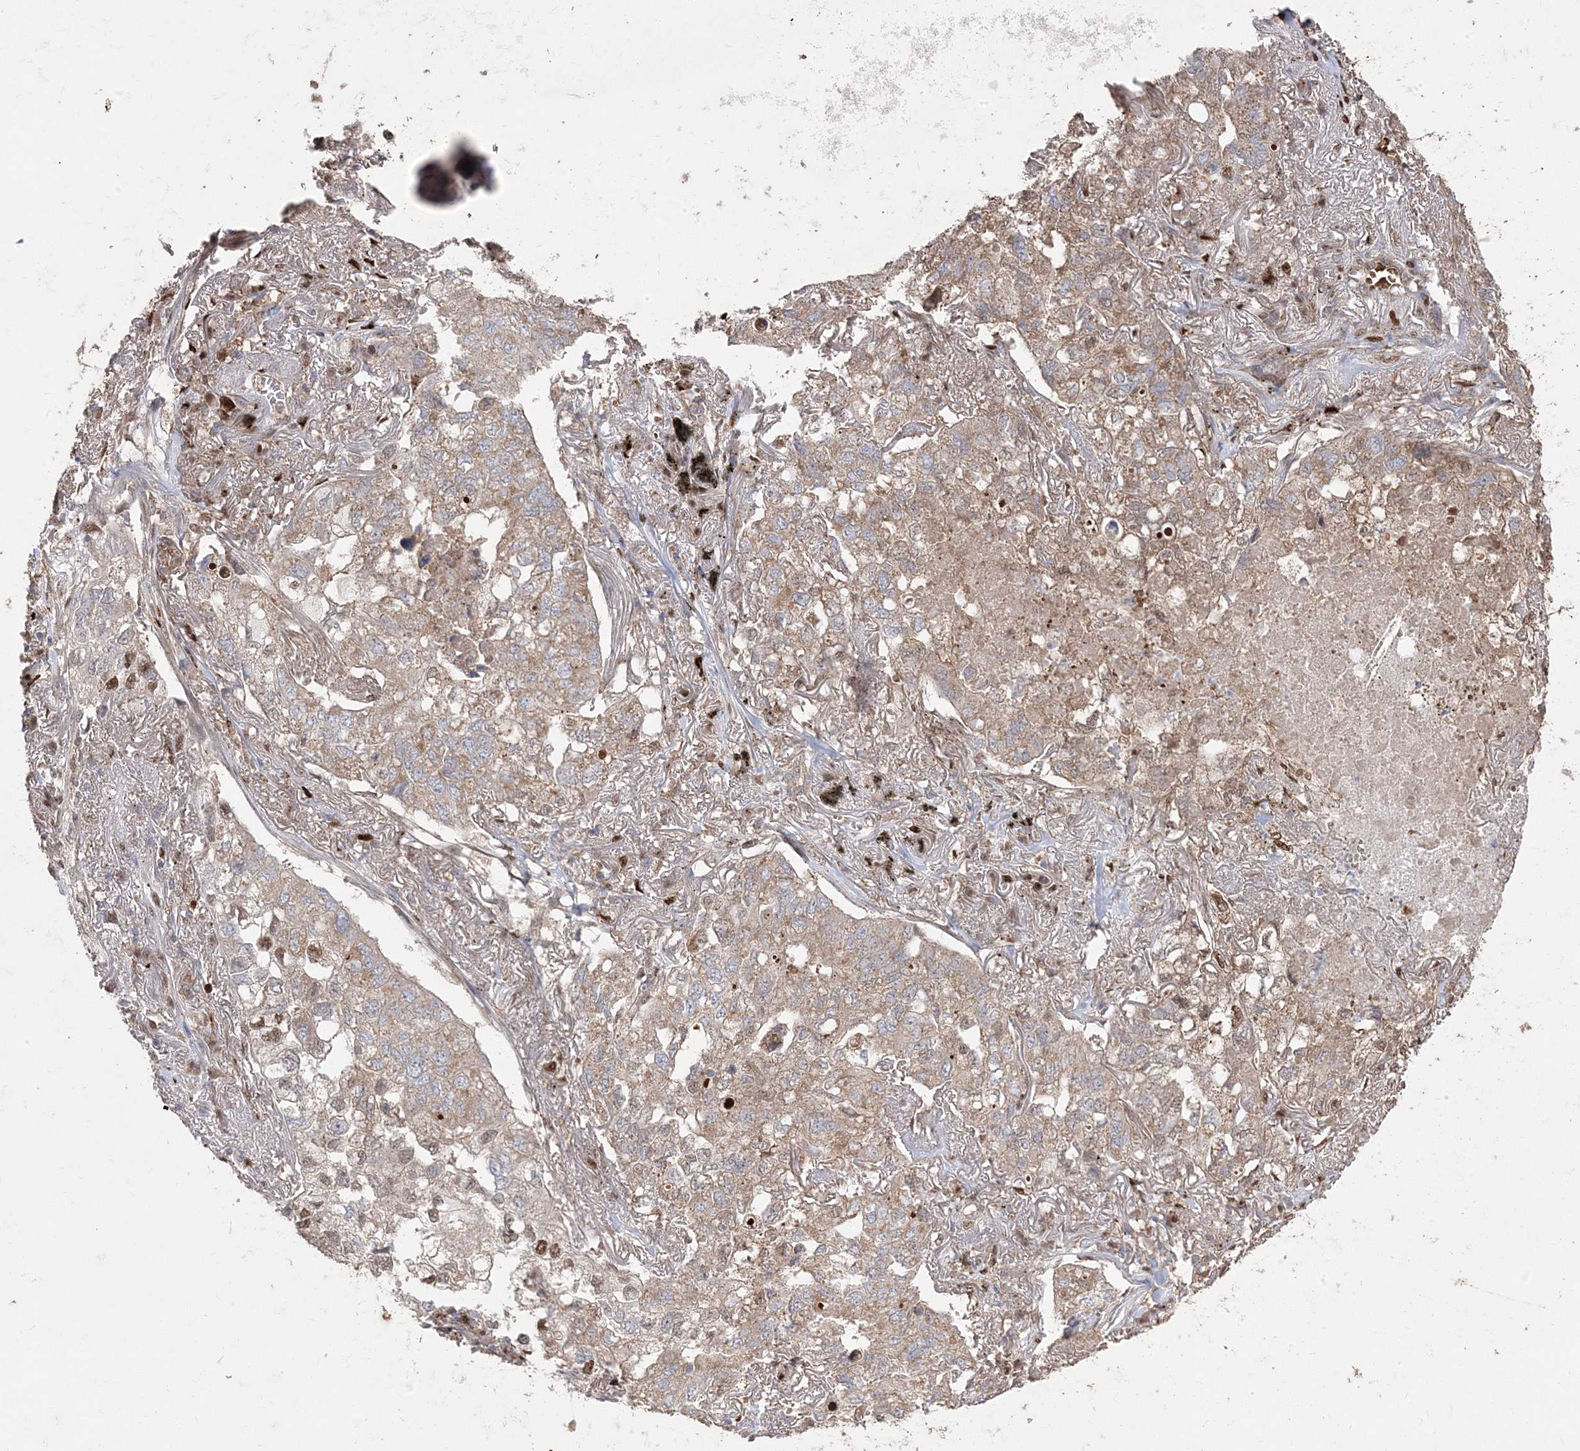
{"staining": {"intensity": "moderate", "quantity": ">75%", "location": "cytoplasmic/membranous"}, "tissue": "lung cancer", "cell_type": "Tumor cells", "image_type": "cancer", "snomed": [{"axis": "morphology", "description": "Adenocarcinoma, NOS"}, {"axis": "topography", "description": "Lung"}], "caption": "This photomicrograph shows immunohistochemistry (IHC) staining of human lung cancer, with medium moderate cytoplasmic/membranous staining in approximately >75% of tumor cells.", "gene": "PPOX", "patient": {"sex": "male", "age": 65}}